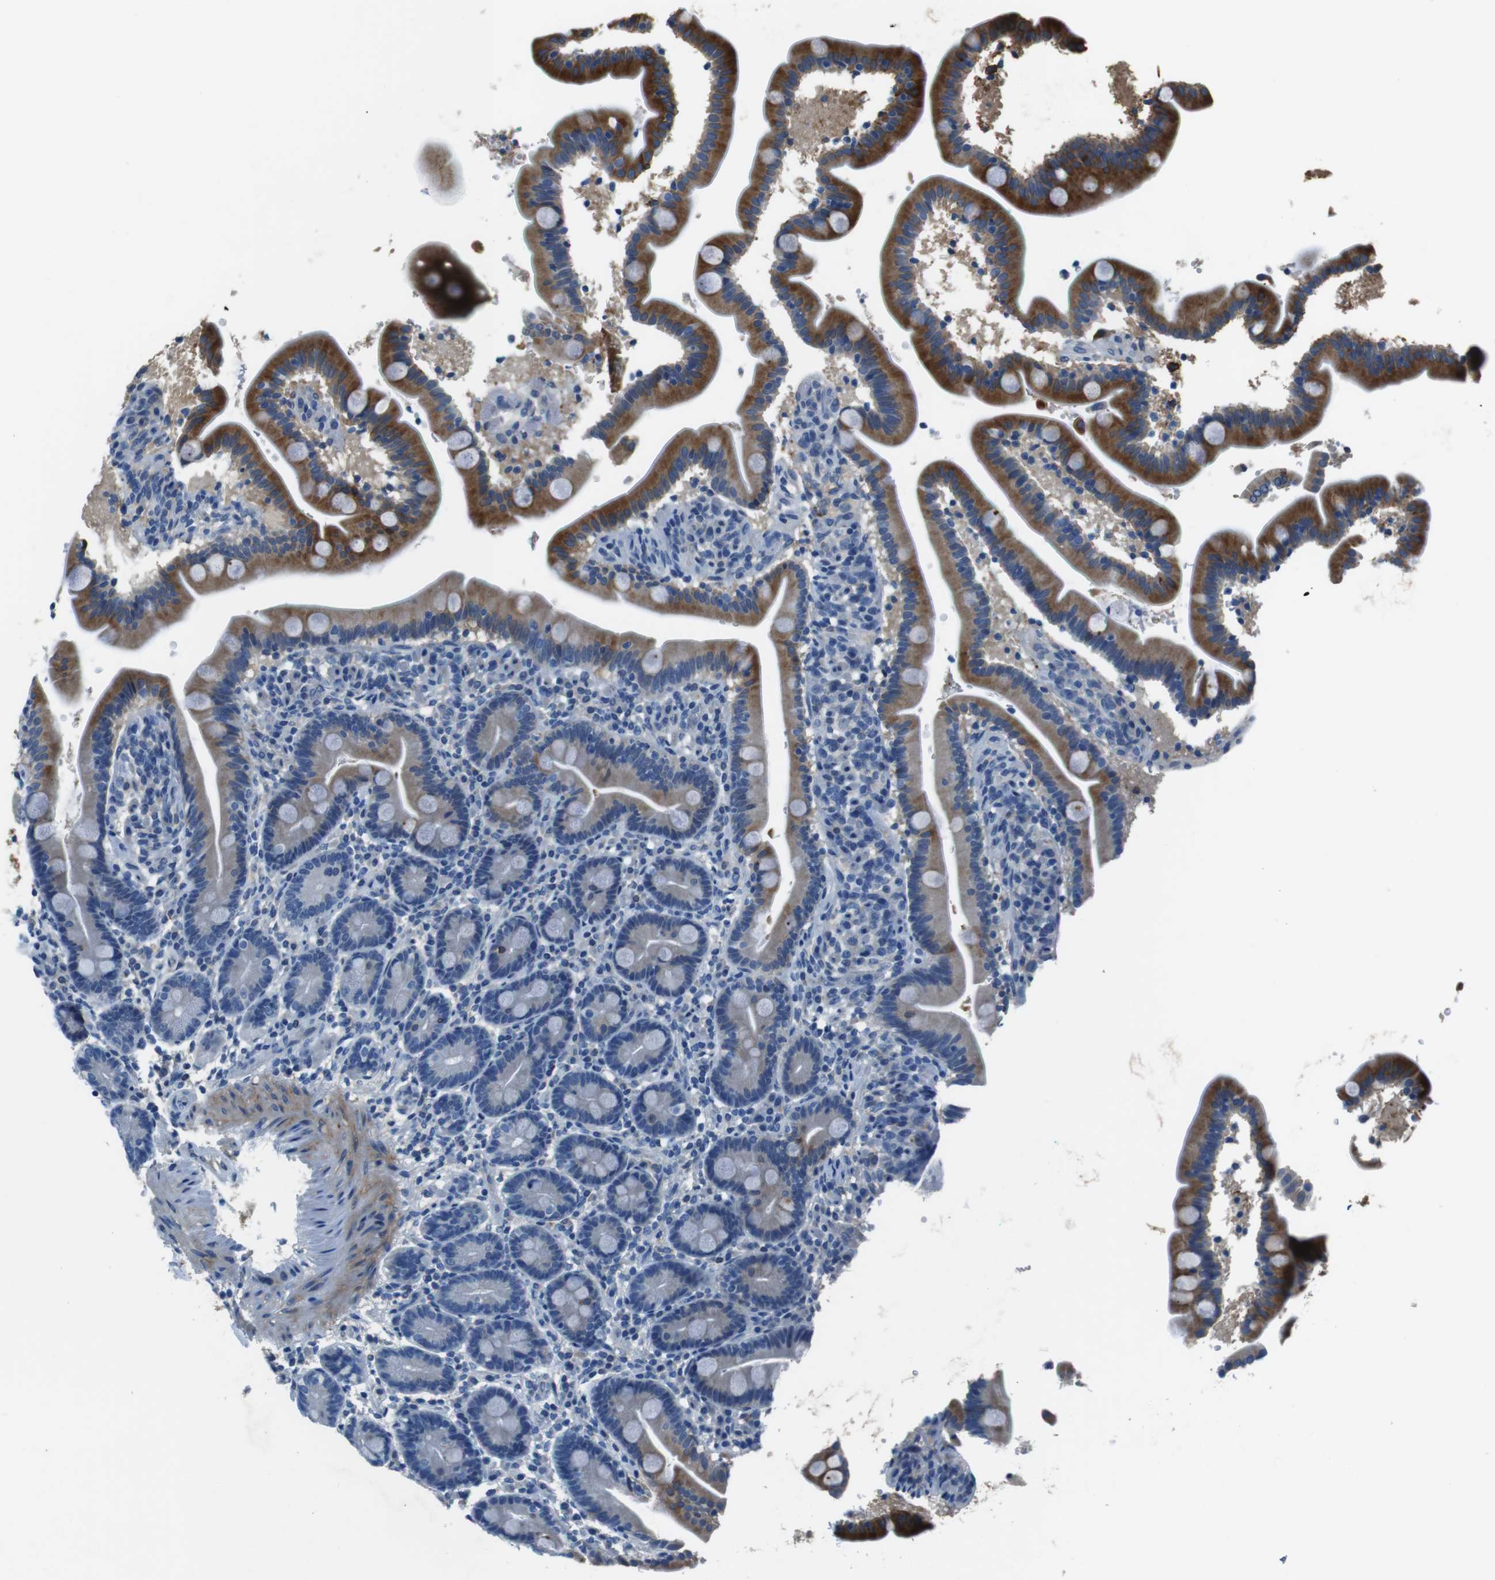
{"staining": {"intensity": "moderate", "quantity": "25%-75%", "location": "cytoplasmic/membranous"}, "tissue": "duodenum", "cell_type": "Glandular cells", "image_type": "normal", "snomed": [{"axis": "morphology", "description": "Normal tissue, NOS"}, {"axis": "topography", "description": "Duodenum"}], "caption": "Glandular cells demonstrate medium levels of moderate cytoplasmic/membranous positivity in approximately 25%-75% of cells in unremarkable duodenum.", "gene": "TULP3", "patient": {"sex": "male", "age": 54}}